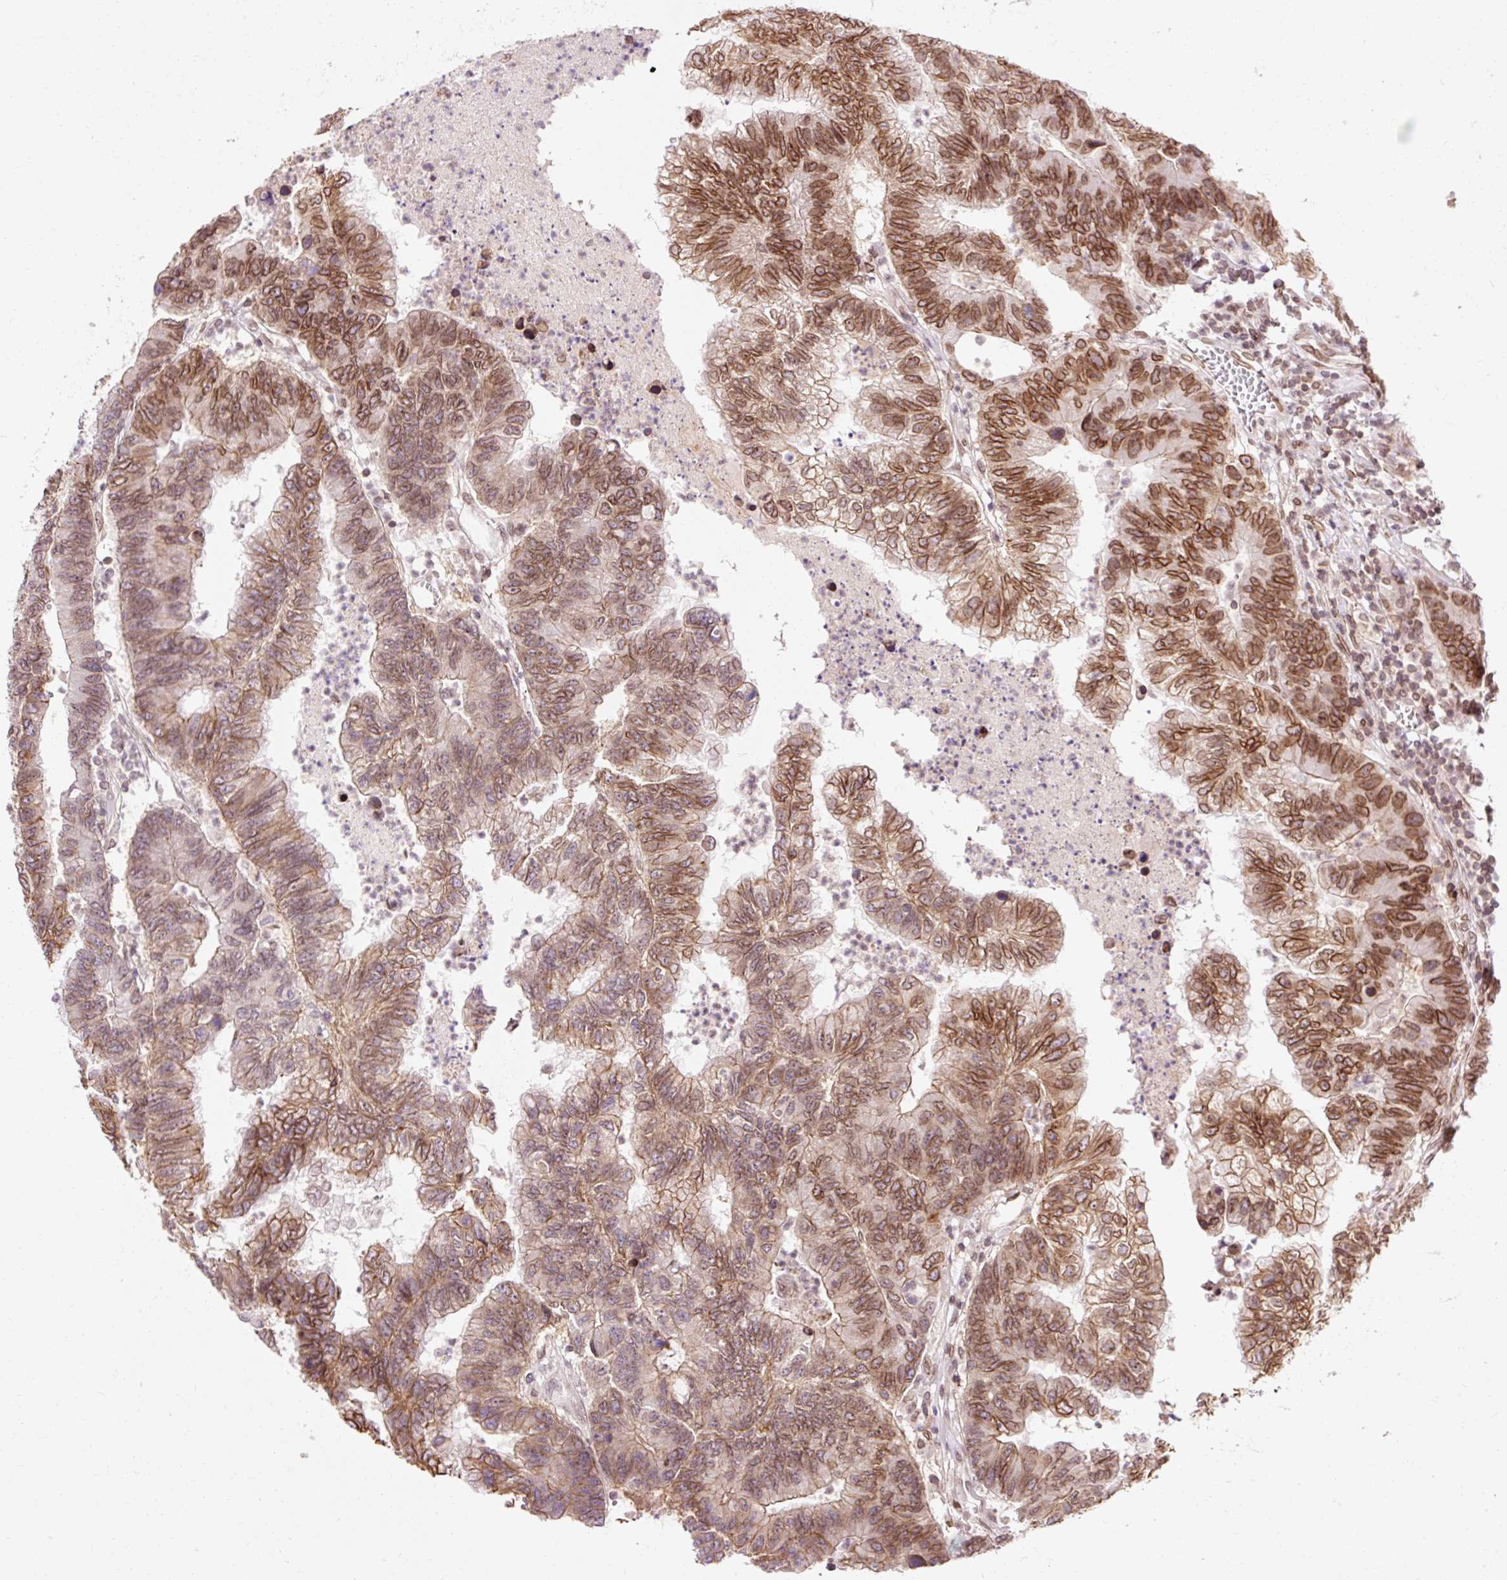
{"staining": {"intensity": "moderate", "quantity": ">75%", "location": "cytoplasmic/membranous,nuclear"}, "tissue": "colorectal cancer", "cell_type": "Tumor cells", "image_type": "cancer", "snomed": [{"axis": "morphology", "description": "Adenocarcinoma, NOS"}, {"axis": "topography", "description": "Colon"}], "caption": "An immunohistochemistry micrograph of neoplastic tissue is shown. Protein staining in brown shows moderate cytoplasmic/membranous and nuclear positivity in colorectal cancer within tumor cells.", "gene": "ZNF610", "patient": {"sex": "female", "age": 48}}